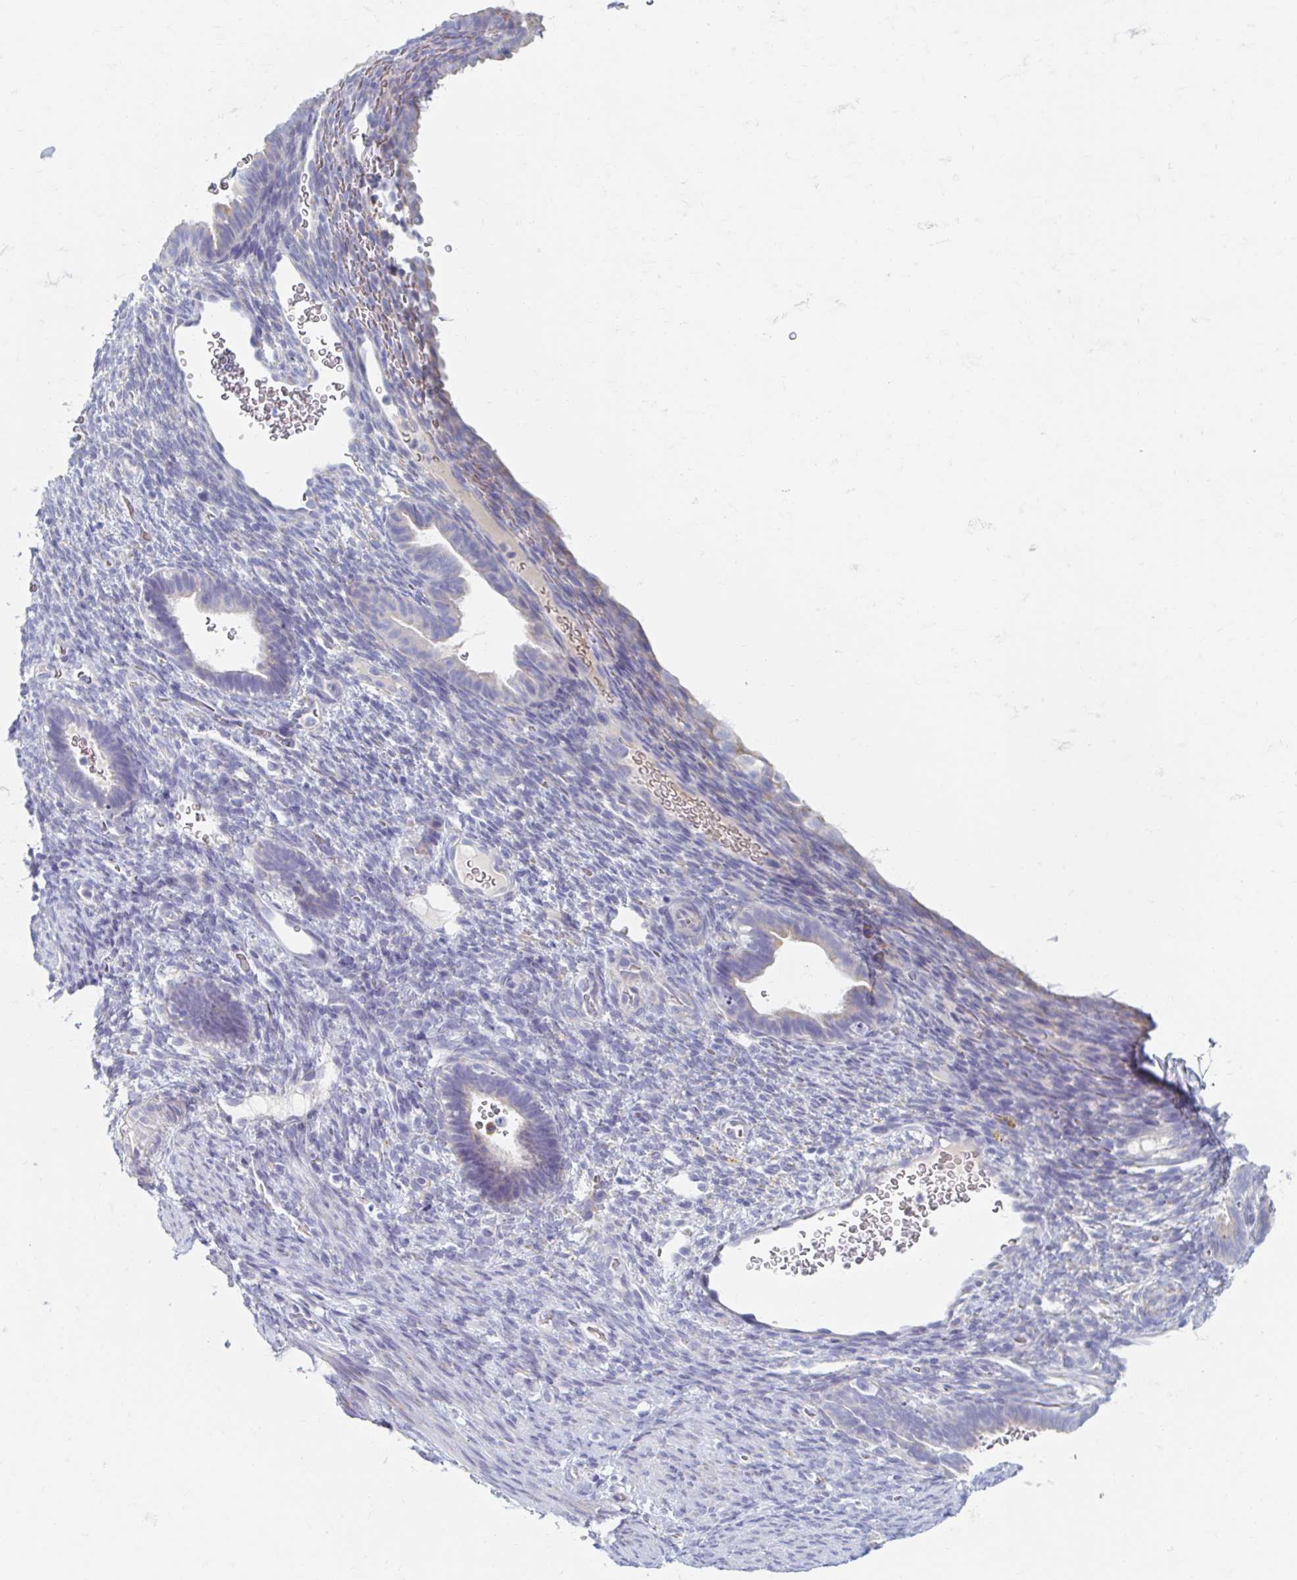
{"staining": {"intensity": "negative", "quantity": "none", "location": "none"}, "tissue": "endometrium", "cell_type": "Cells in endometrial stroma", "image_type": "normal", "snomed": [{"axis": "morphology", "description": "Normal tissue, NOS"}, {"axis": "topography", "description": "Endometrium"}], "caption": "Protein analysis of benign endometrium shows no significant expression in cells in endometrial stroma.", "gene": "MYLK2", "patient": {"sex": "female", "age": 34}}